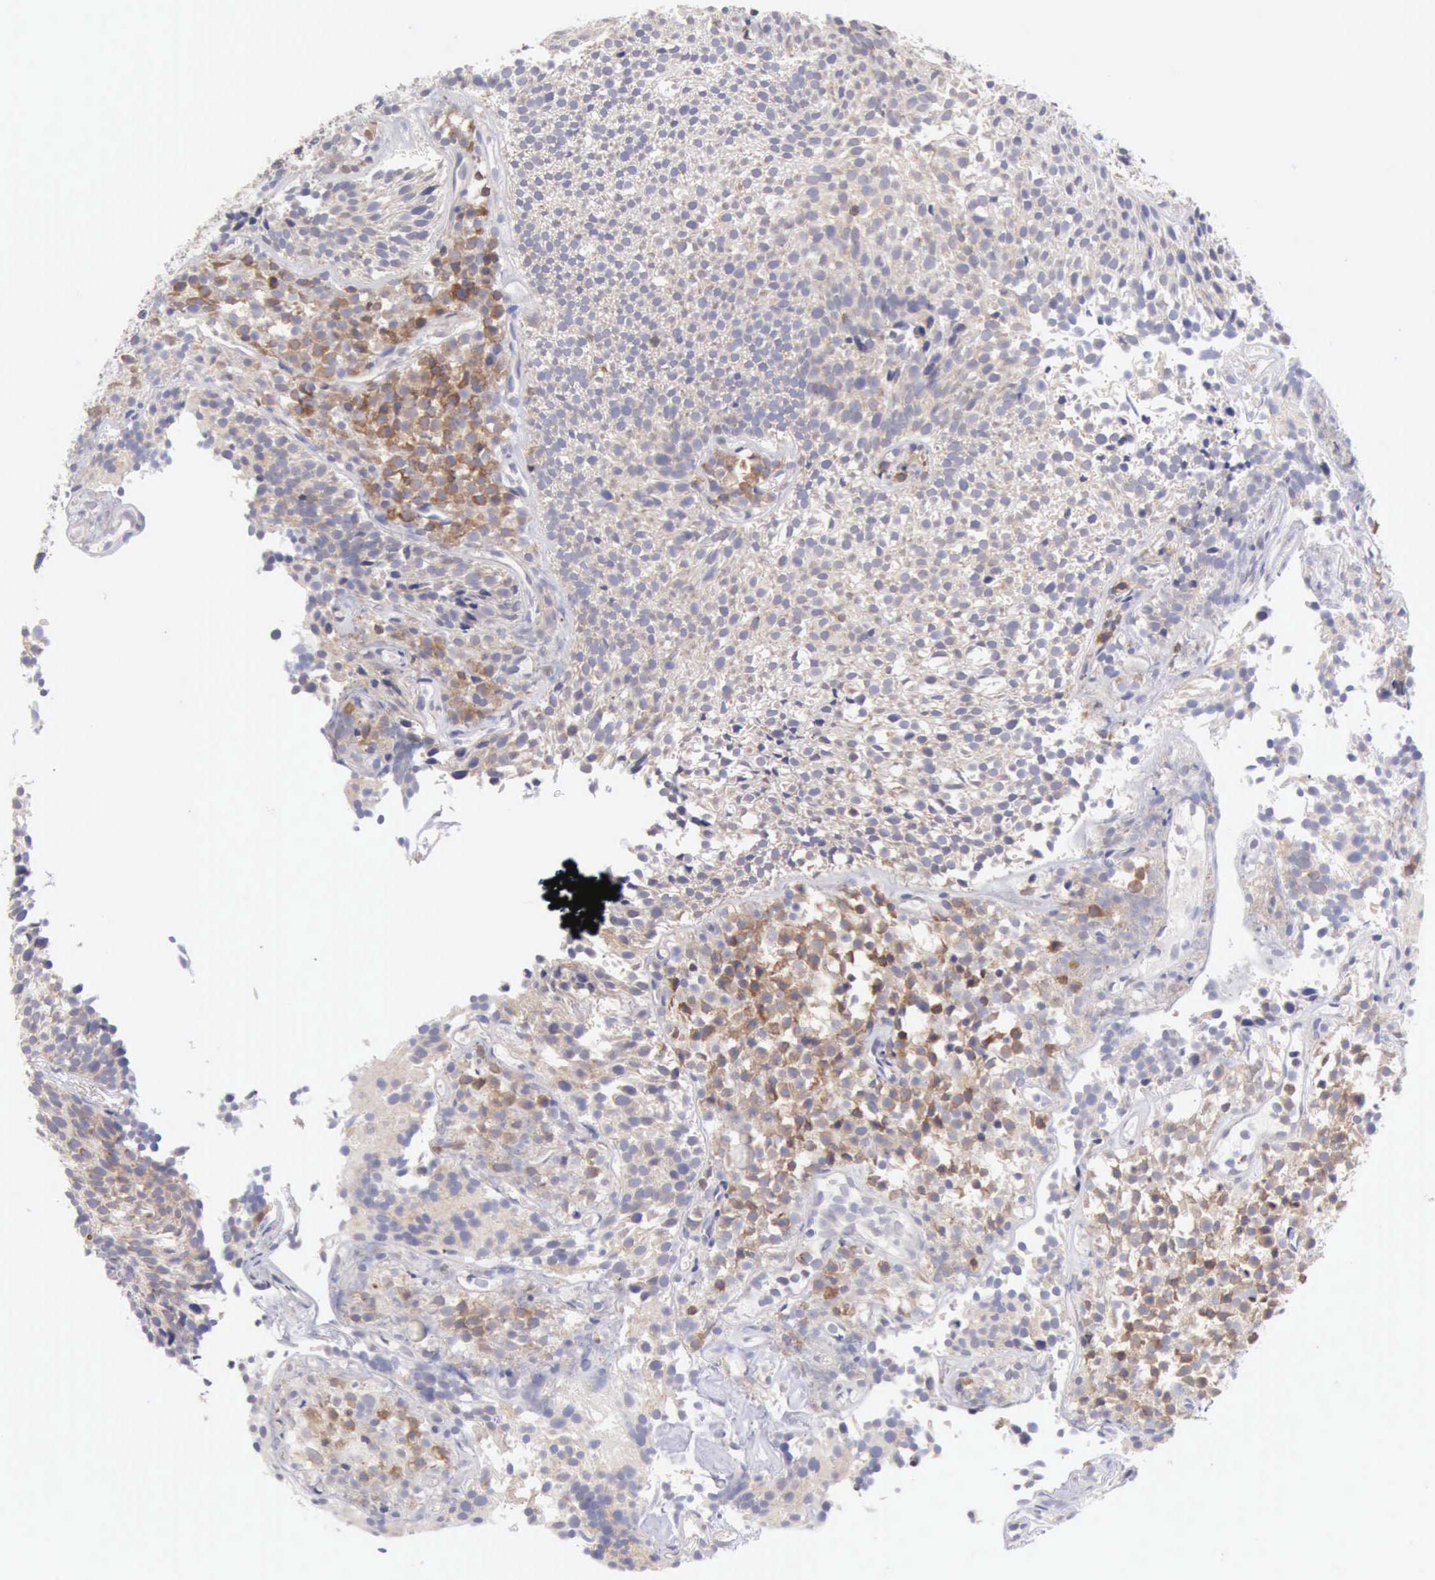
{"staining": {"intensity": "weak", "quantity": "25%-75%", "location": "cytoplasmic/membranous"}, "tissue": "urothelial cancer", "cell_type": "Tumor cells", "image_type": "cancer", "snomed": [{"axis": "morphology", "description": "Urothelial carcinoma, Low grade"}, {"axis": "topography", "description": "Urinary bladder"}], "caption": "This is a photomicrograph of immunohistochemistry (IHC) staining of urothelial carcinoma (low-grade), which shows weak positivity in the cytoplasmic/membranous of tumor cells.", "gene": "SASH3", "patient": {"sex": "male", "age": 85}}